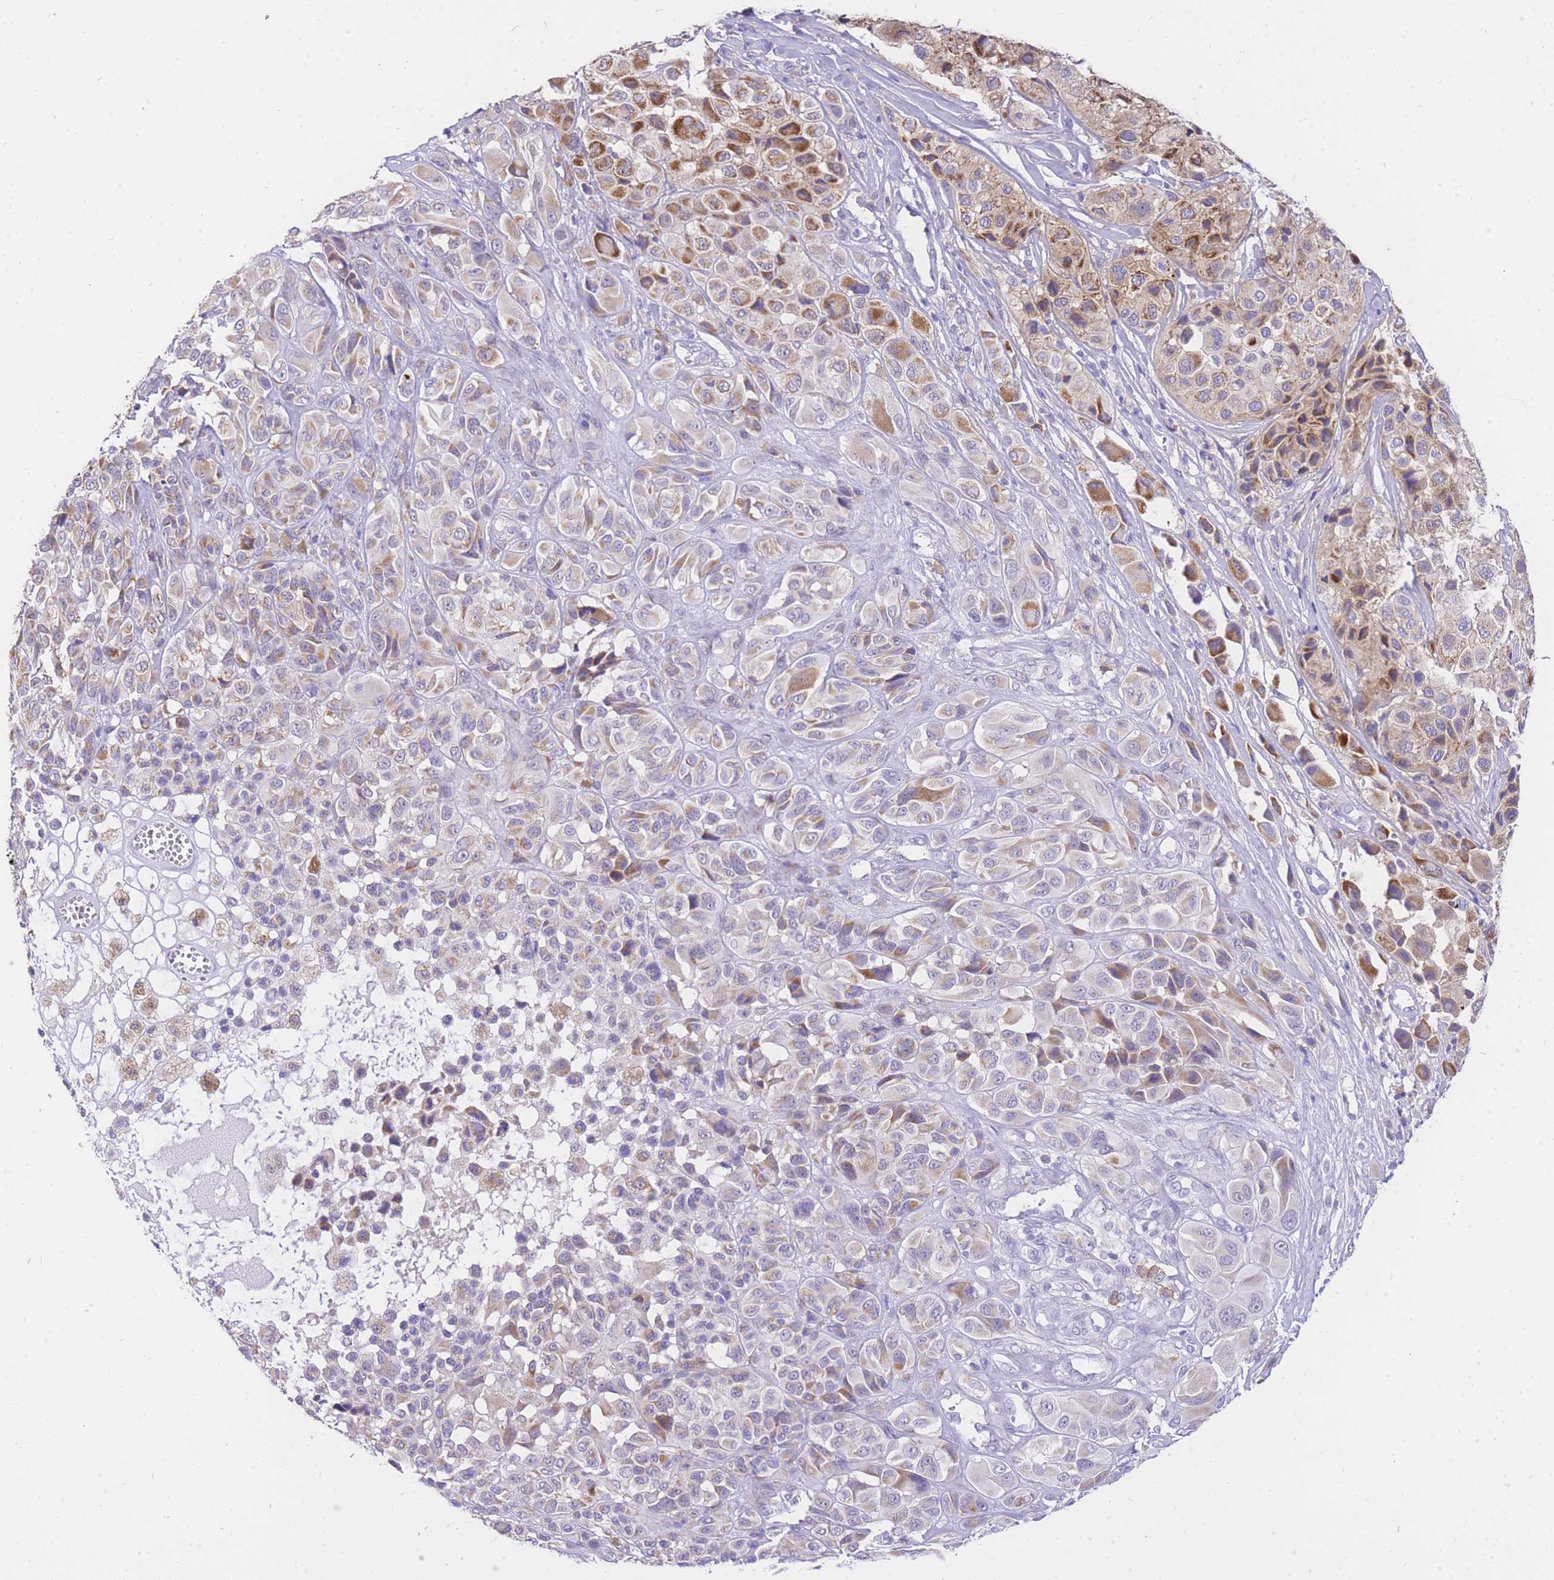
{"staining": {"intensity": "moderate", "quantity": "<25%", "location": "cytoplasmic/membranous"}, "tissue": "melanoma", "cell_type": "Tumor cells", "image_type": "cancer", "snomed": [{"axis": "morphology", "description": "Malignant melanoma, NOS"}, {"axis": "topography", "description": "Skin of trunk"}], "caption": "Moderate cytoplasmic/membranous protein positivity is identified in approximately <25% of tumor cells in melanoma.", "gene": "C2orf88", "patient": {"sex": "male", "age": 71}}